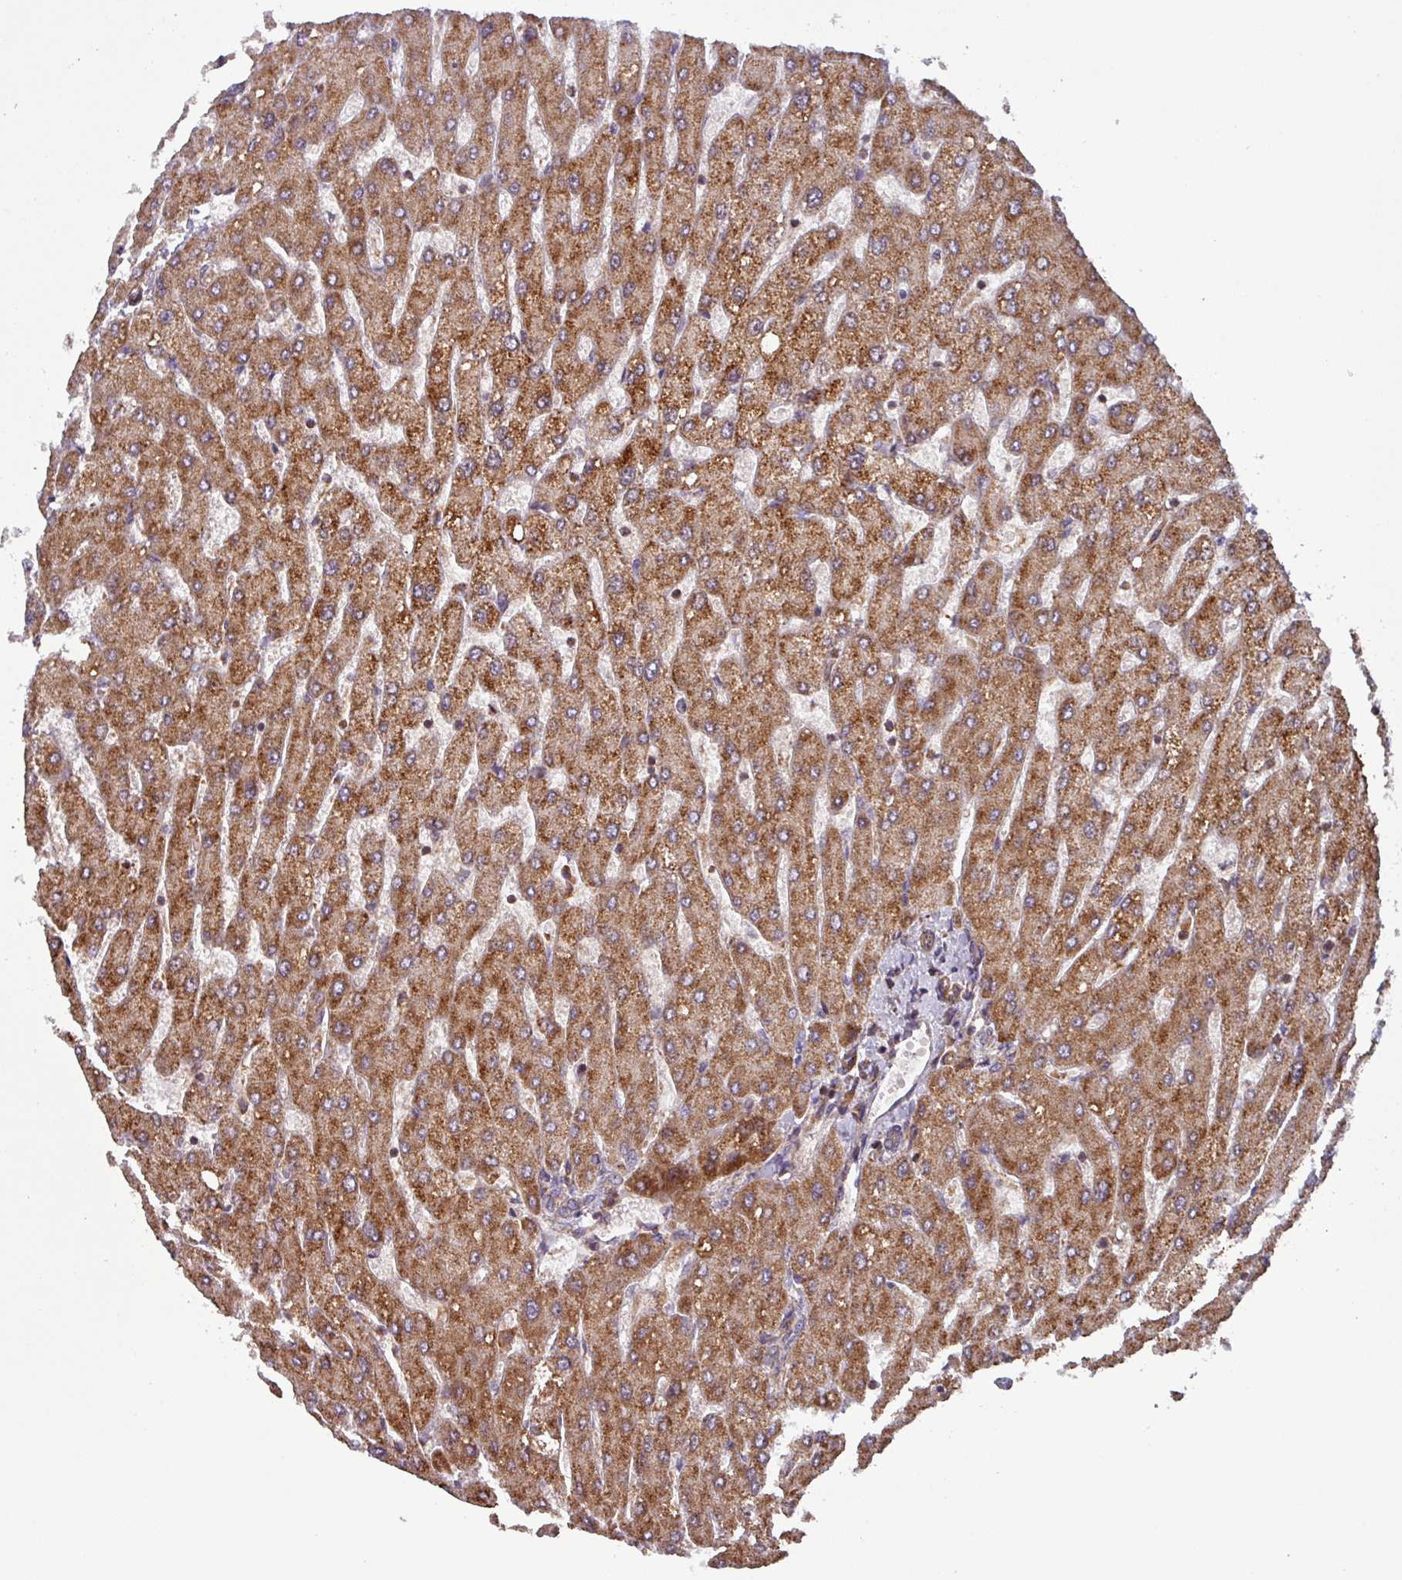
{"staining": {"intensity": "moderate", "quantity": ">75%", "location": "cytoplasmic/membranous"}, "tissue": "liver", "cell_type": "Cholangiocytes", "image_type": "normal", "snomed": [{"axis": "morphology", "description": "Normal tissue, NOS"}, {"axis": "topography", "description": "Liver"}], "caption": "High-power microscopy captured an immunohistochemistry photomicrograph of normal liver, revealing moderate cytoplasmic/membranous staining in approximately >75% of cholangiocytes. (brown staining indicates protein expression, while blue staining denotes nuclei).", "gene": "PLEKHD1", "patient": {"sex": "male", "age": 55}}